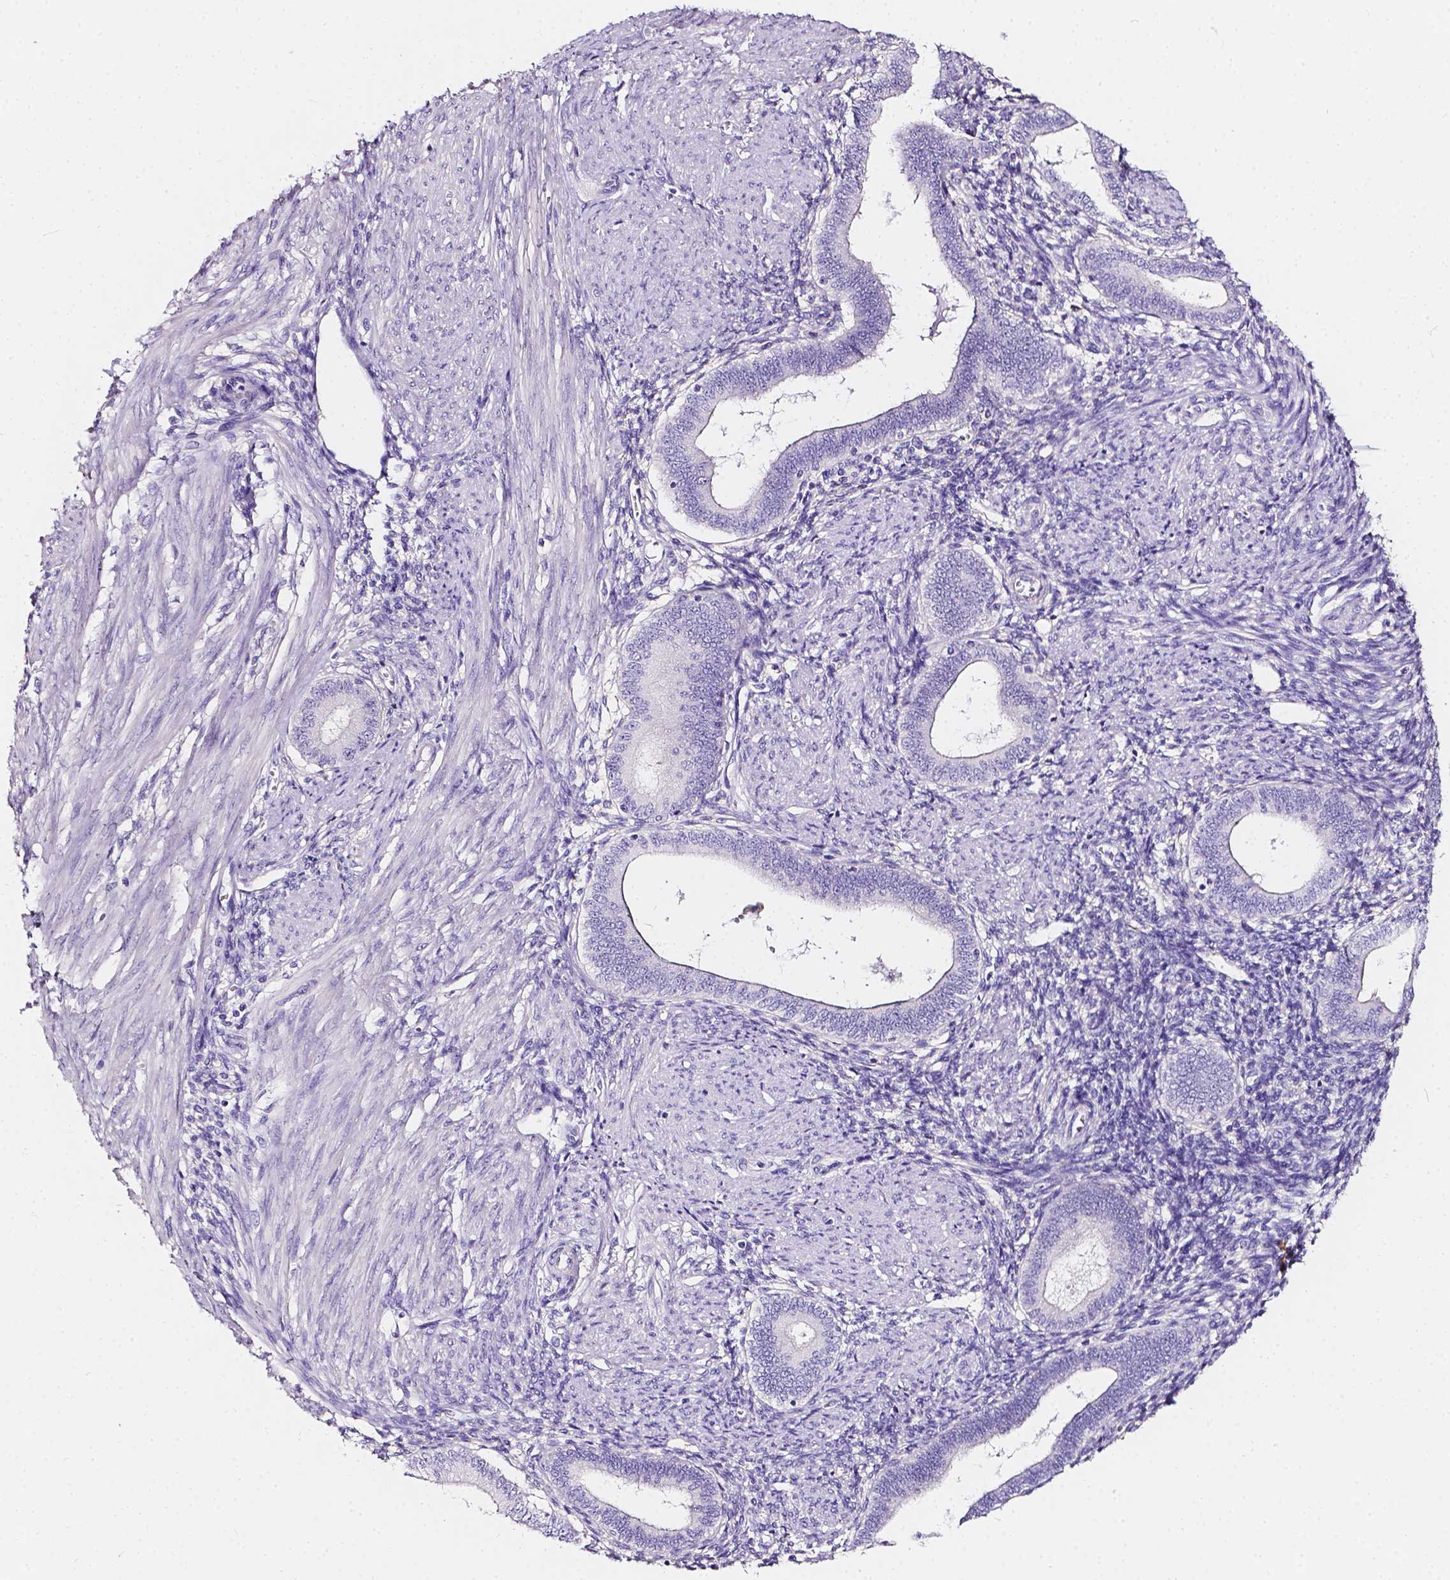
{"staining": {"intensity": "negative", "quantity": "none", "location": "none"}, "tissue": "endometrium", "cell_type": "Cells in endometrial stroma", "image_type": "normal", "snomed": [{"axis": "morphology", "description": "Normal tissue, NOS"}, {"axis": "topography", "description": "Endometrium"}], "caption": "Endometrium stained for a protein using immunohistochemistry displays no staining cells in endometrial stroma.", "gene": "CLSTN2", "patient": {"sex": "female", "age": 42}}